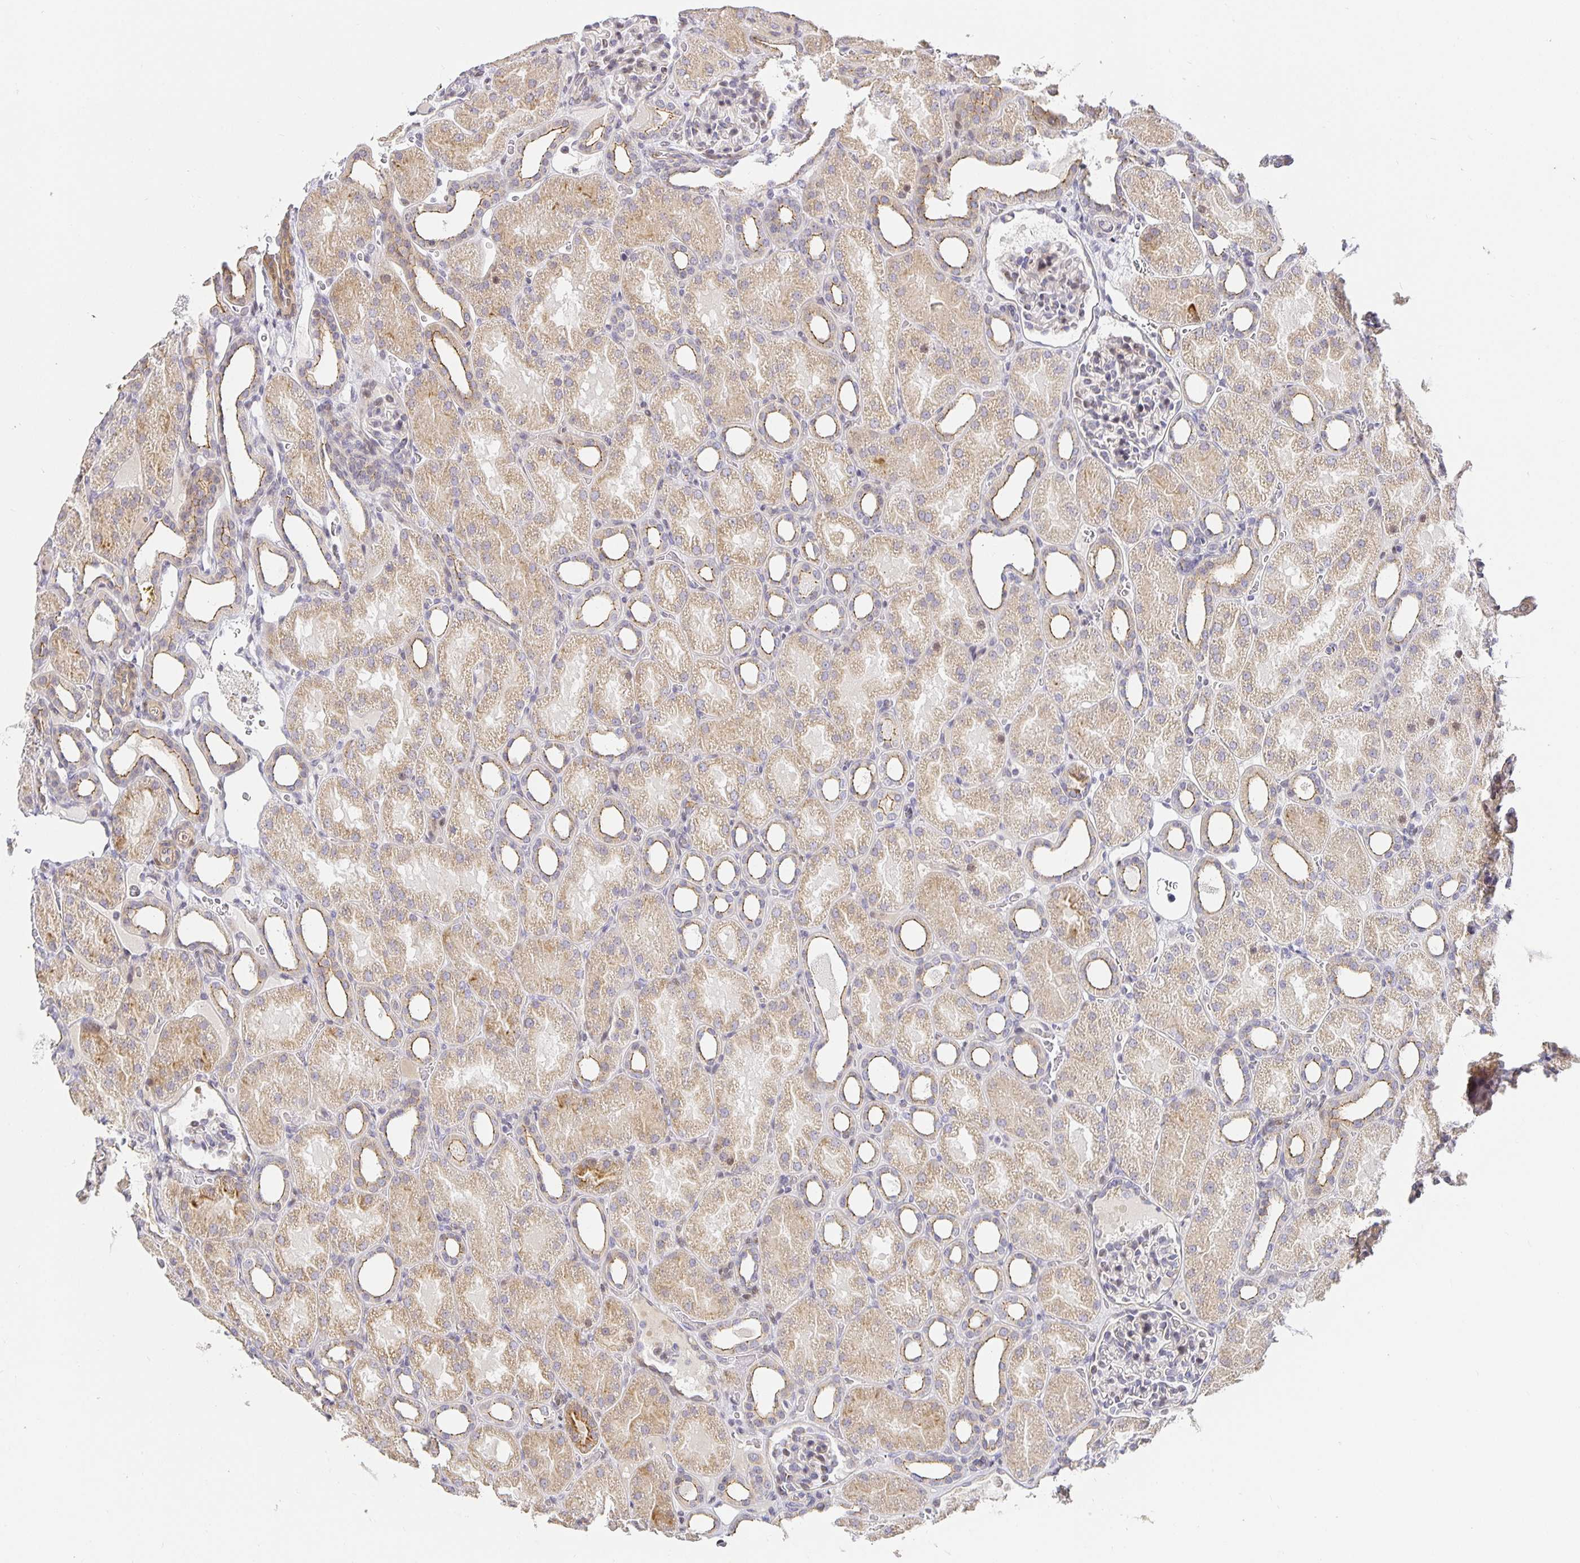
{"staining": {"intensity": "weak", "quantity": "<25%", "location": "cytoplasmic/membranous"}, "tissue": "kidney", "cell_type": "Cells in glomeruli", "image_type": "normal", "snomed": [{"axis": "morphology", "description": "Normal tissue, NOS"}, {"axis": "topography", "description": "Kidney"}], "caption": "This is a photomicrograph of immunohistochemistry staining of normal kidney, which shows no expression in cells in glomeruli.", "gene": "TJP3", "patient": {"sex": "male", "age": 2}}